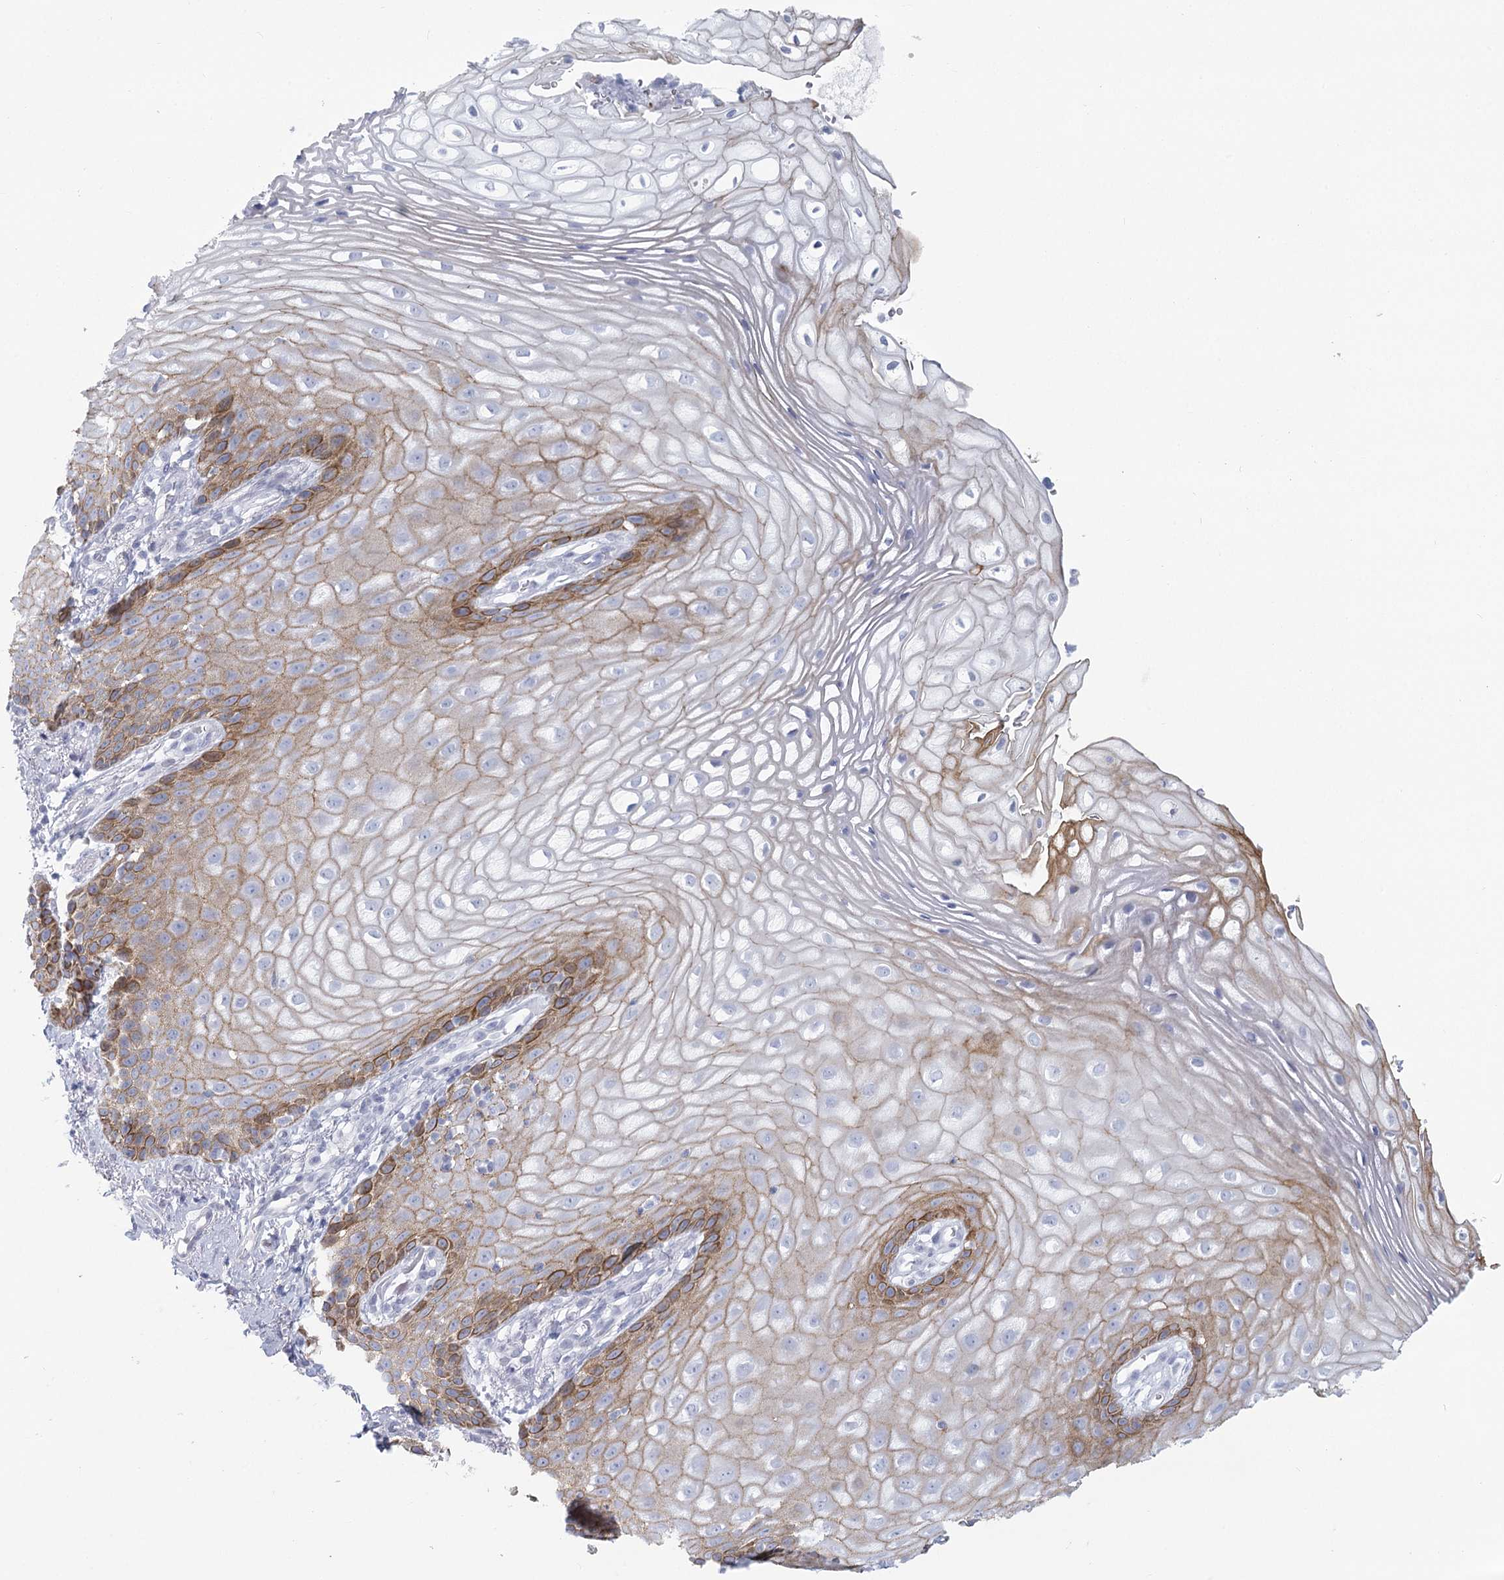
{"staining": {"intensity": "moderate", "quantity": "25%-75%", "location": "cytoplasmic/membranous"}, "tissue": "vagina", "cell_type": "Squamous epithelial cells", "image_type": "normal", "snomed": [{"axis": "morphology", "description": "Normal tissue, NOS"}, {"axis": "topography", "description": "Vagina"}], "caption": "The micrograph exhibits staining of normal vagina, revealing moderate cytoplasmic/membranous protein expression (brown color) within squamous epithelial cells.", "gene": "WNT8B", "patient": {"sex": "female", "age": 60}}